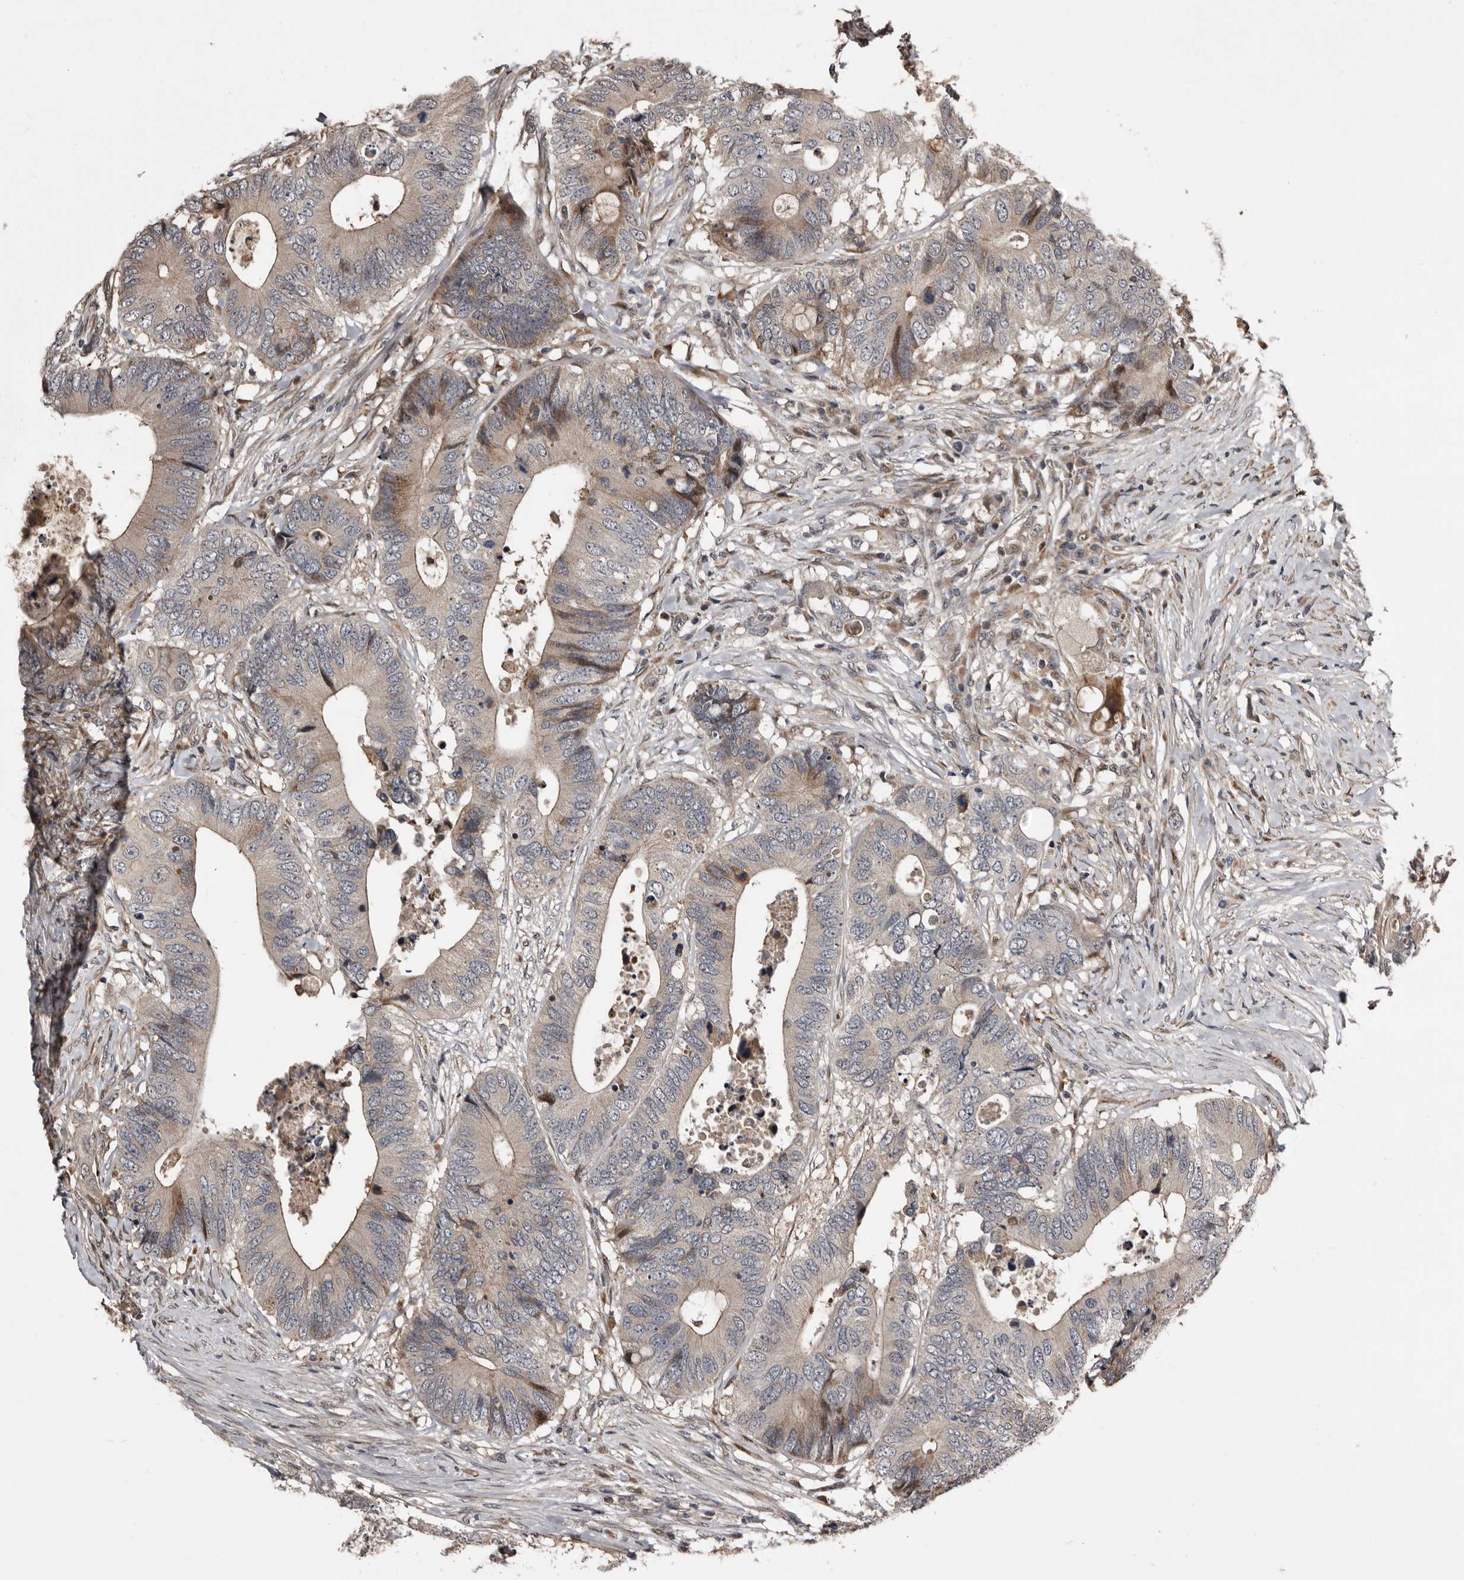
{"staining": {"intensity": "weak", "quantity": "<25%", "location": "cytoplasmic/membranous"}, "tissue": "colorectal cancer", "cell_type": "Tumor cells", "image_type": "cancer", "snomed": [{"axis": "morphology", "description": "Adenocarcinoma, NOS"}, {"axis": "topography", "description": "Colon"}], "caption": "Tumor cells show no significant protein staining in colorectal cancer (adenocarcinoma).", "gene": "SERTAD4", "patient": {"sex": "male", "age": 71}}